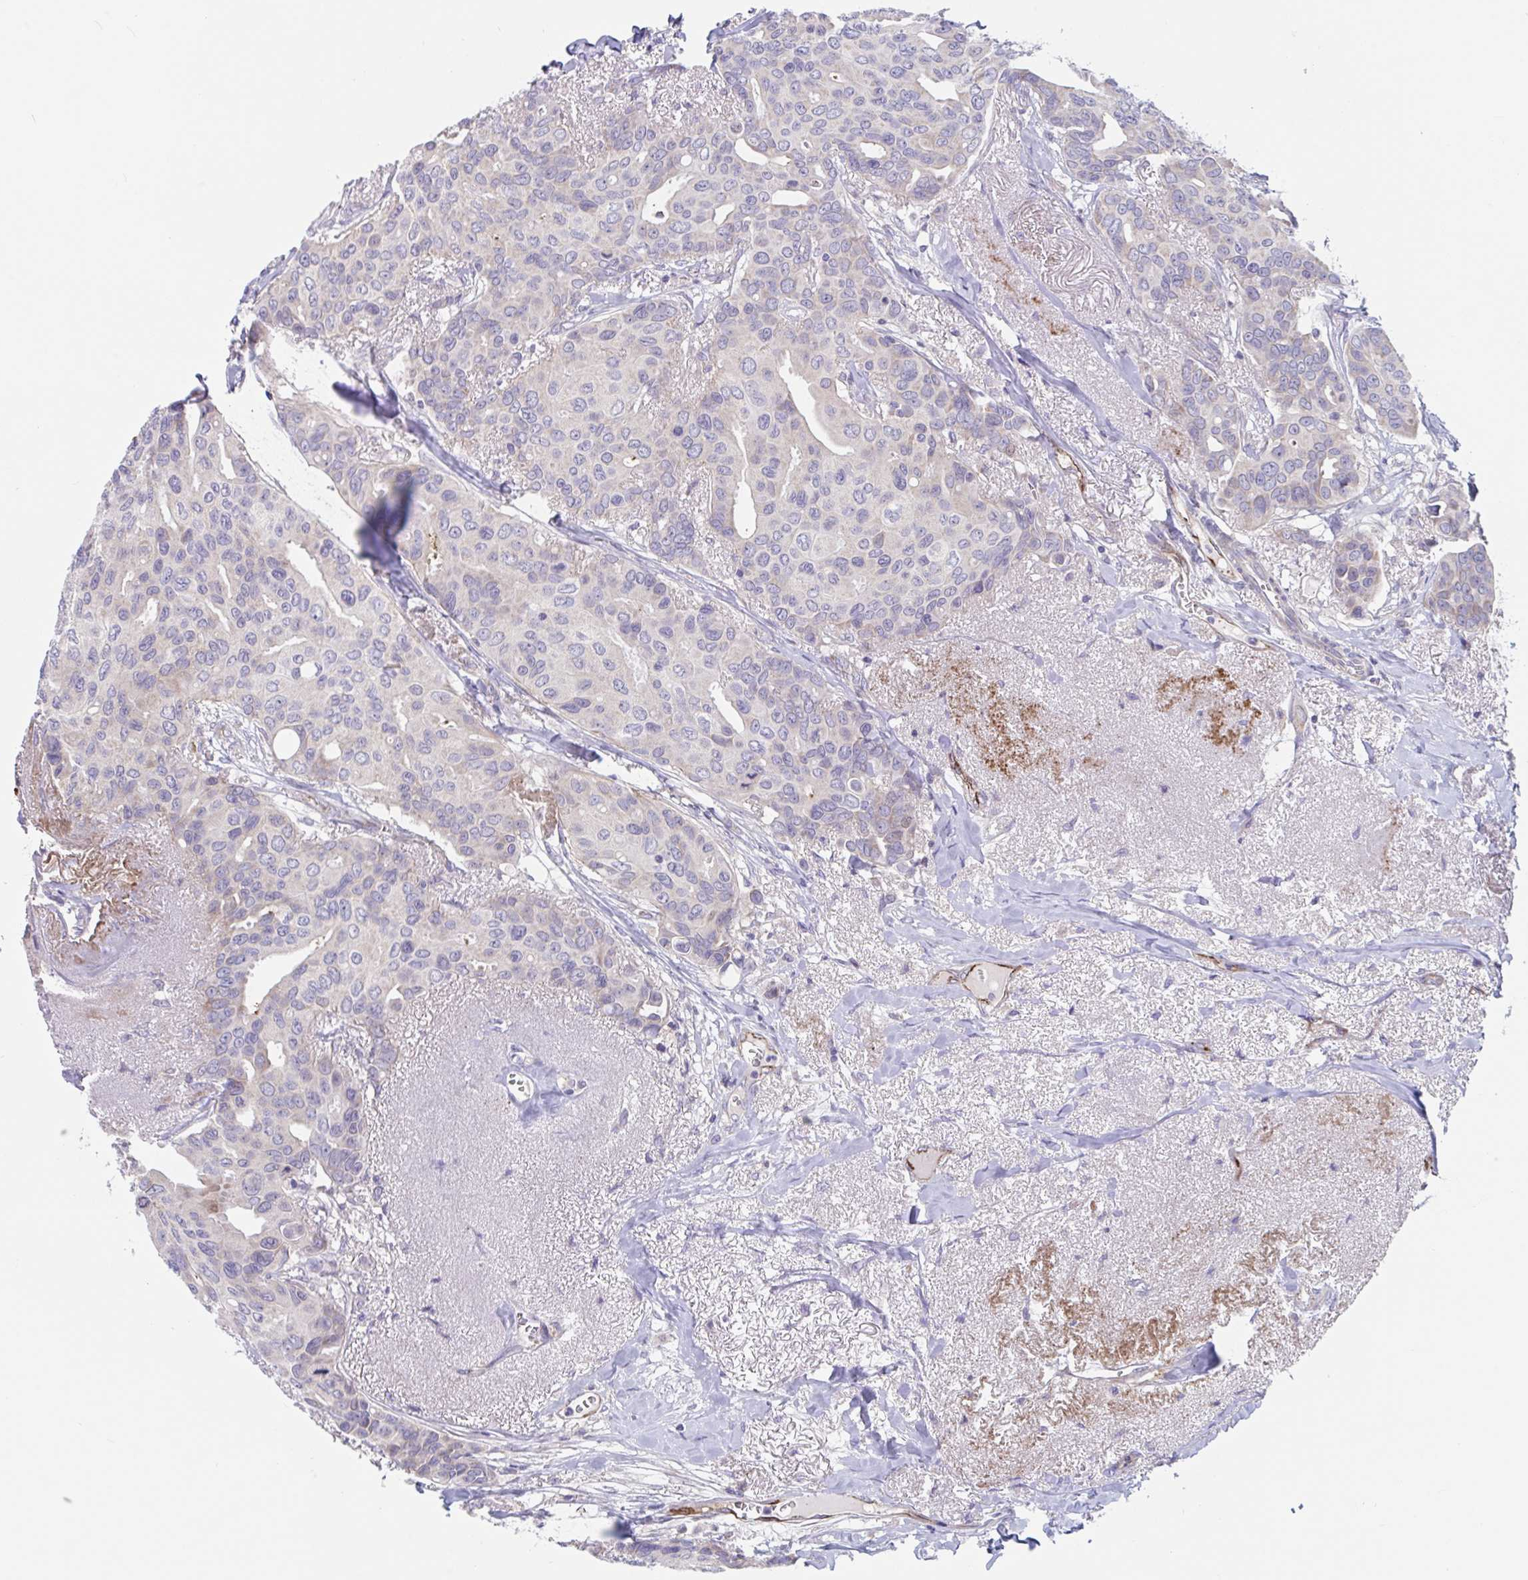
{"staining": {"intensity": "negative", "quantity": "none", "location": "none"}, "tissue": "breast cancer", "cell_type": "Tumor cells", "image_type": "cancer", "snomed": [{"axis": "morphology", "description": "Duct carcinoma"}, {"axis": "topography", "description": "Breast"}], "caption": "The micrograph reveals no significant positivity in tumor cells of breast invasive ductal carcinoma.", "gene": "IL37", "patient": {"sex": "female", "age": 54}}